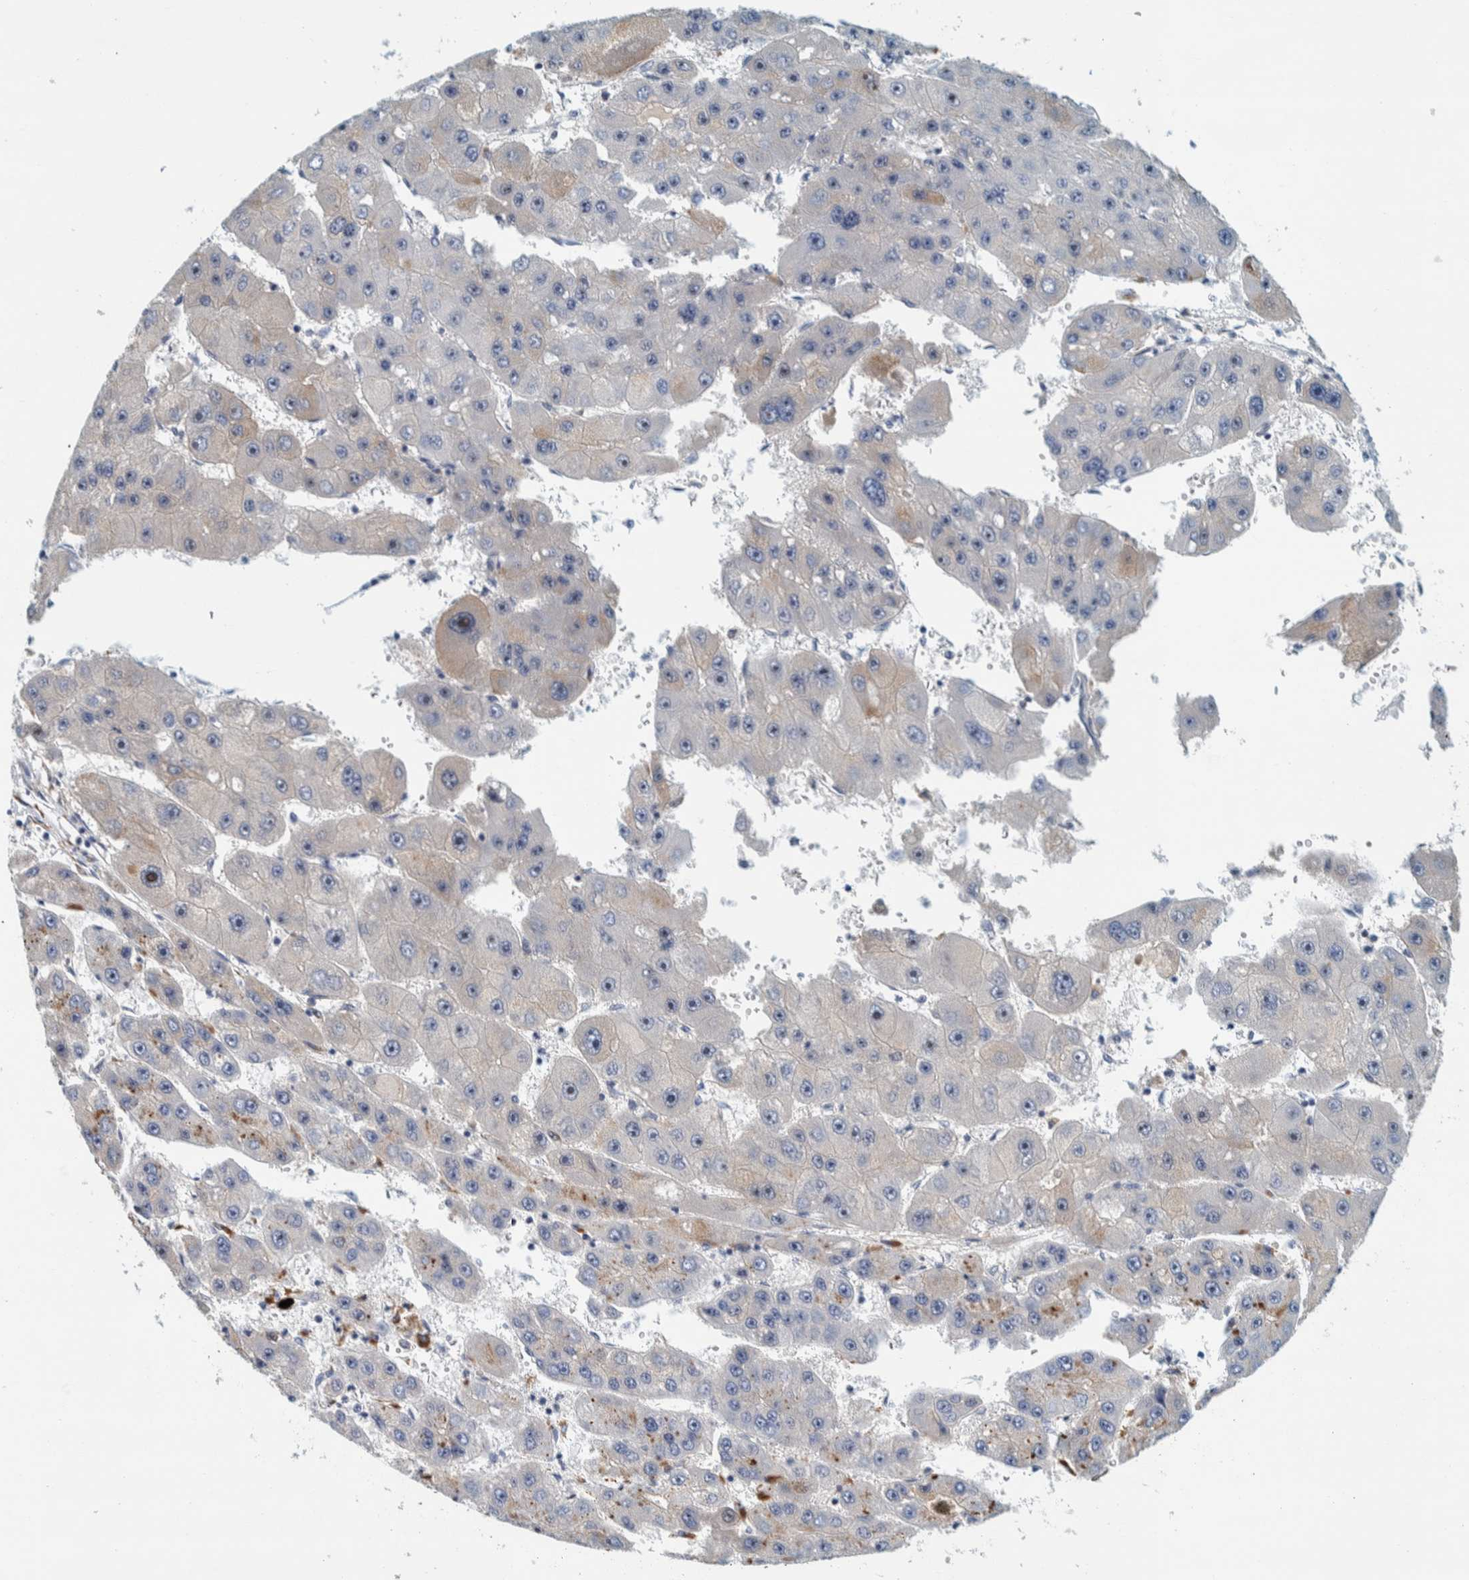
{"staining": {"intensity": "negative", "quantity": "none", "location": "none"}, "tissue": "liver cancer", "cell_type": "Tumor cells", "image_type": "cancer", "snomed": [{"axis": "morphology", "description": "Carcinoma, Hepatocellular, NOS"}, {"axis": "topography", "description": "Liver"}], "caption": "Tumor cells show no significant protein positivity in liver cancer. (Stains: DAB immunohistochemistry (IHC) with hematoxylin counter stain, Microscopy: brightfield microscopy at high magnification).", "gene": "NOL11", "patient": {"sex": "female", "age": 61}}